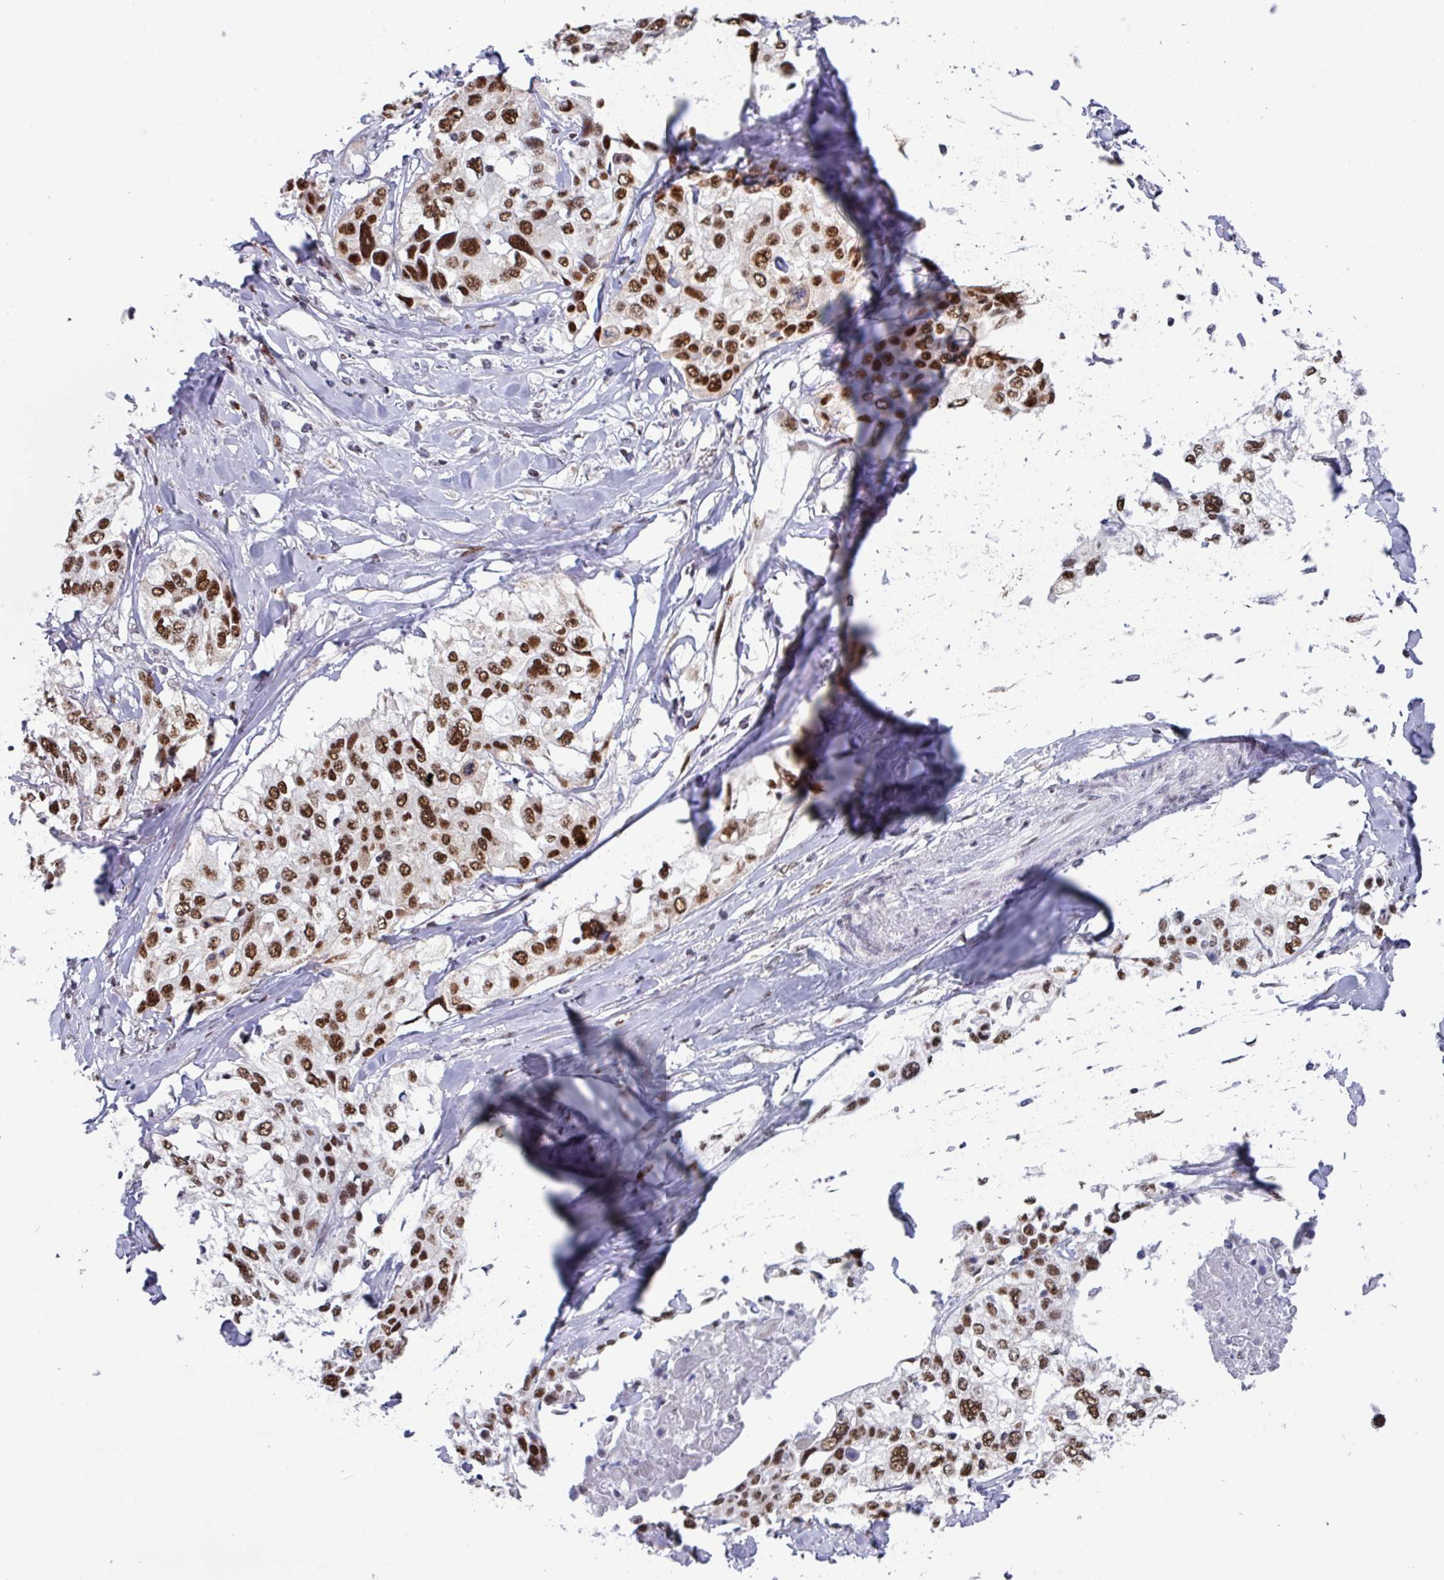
{"staining": {"intensity": "strong", "quantity": ">75%", "location": "nuclear"}, "tissue": "cervical cancer", "cell_type": "Tumor cells", "image_type": "cancer", "snomed": [{"axis": "morphology", "description": "Squamous cell carcinoma, NOS"}, {"axis": "topography", "description": "Cervix"}], "caption": "Immunohistochemical staining of cervical squamous cell carcinoma demonstrates high levels of strong nuclear protein staining in about >75% of tumor cells.", "gene": "PUF60", "patient": {"sex": "female", "age": 31}}